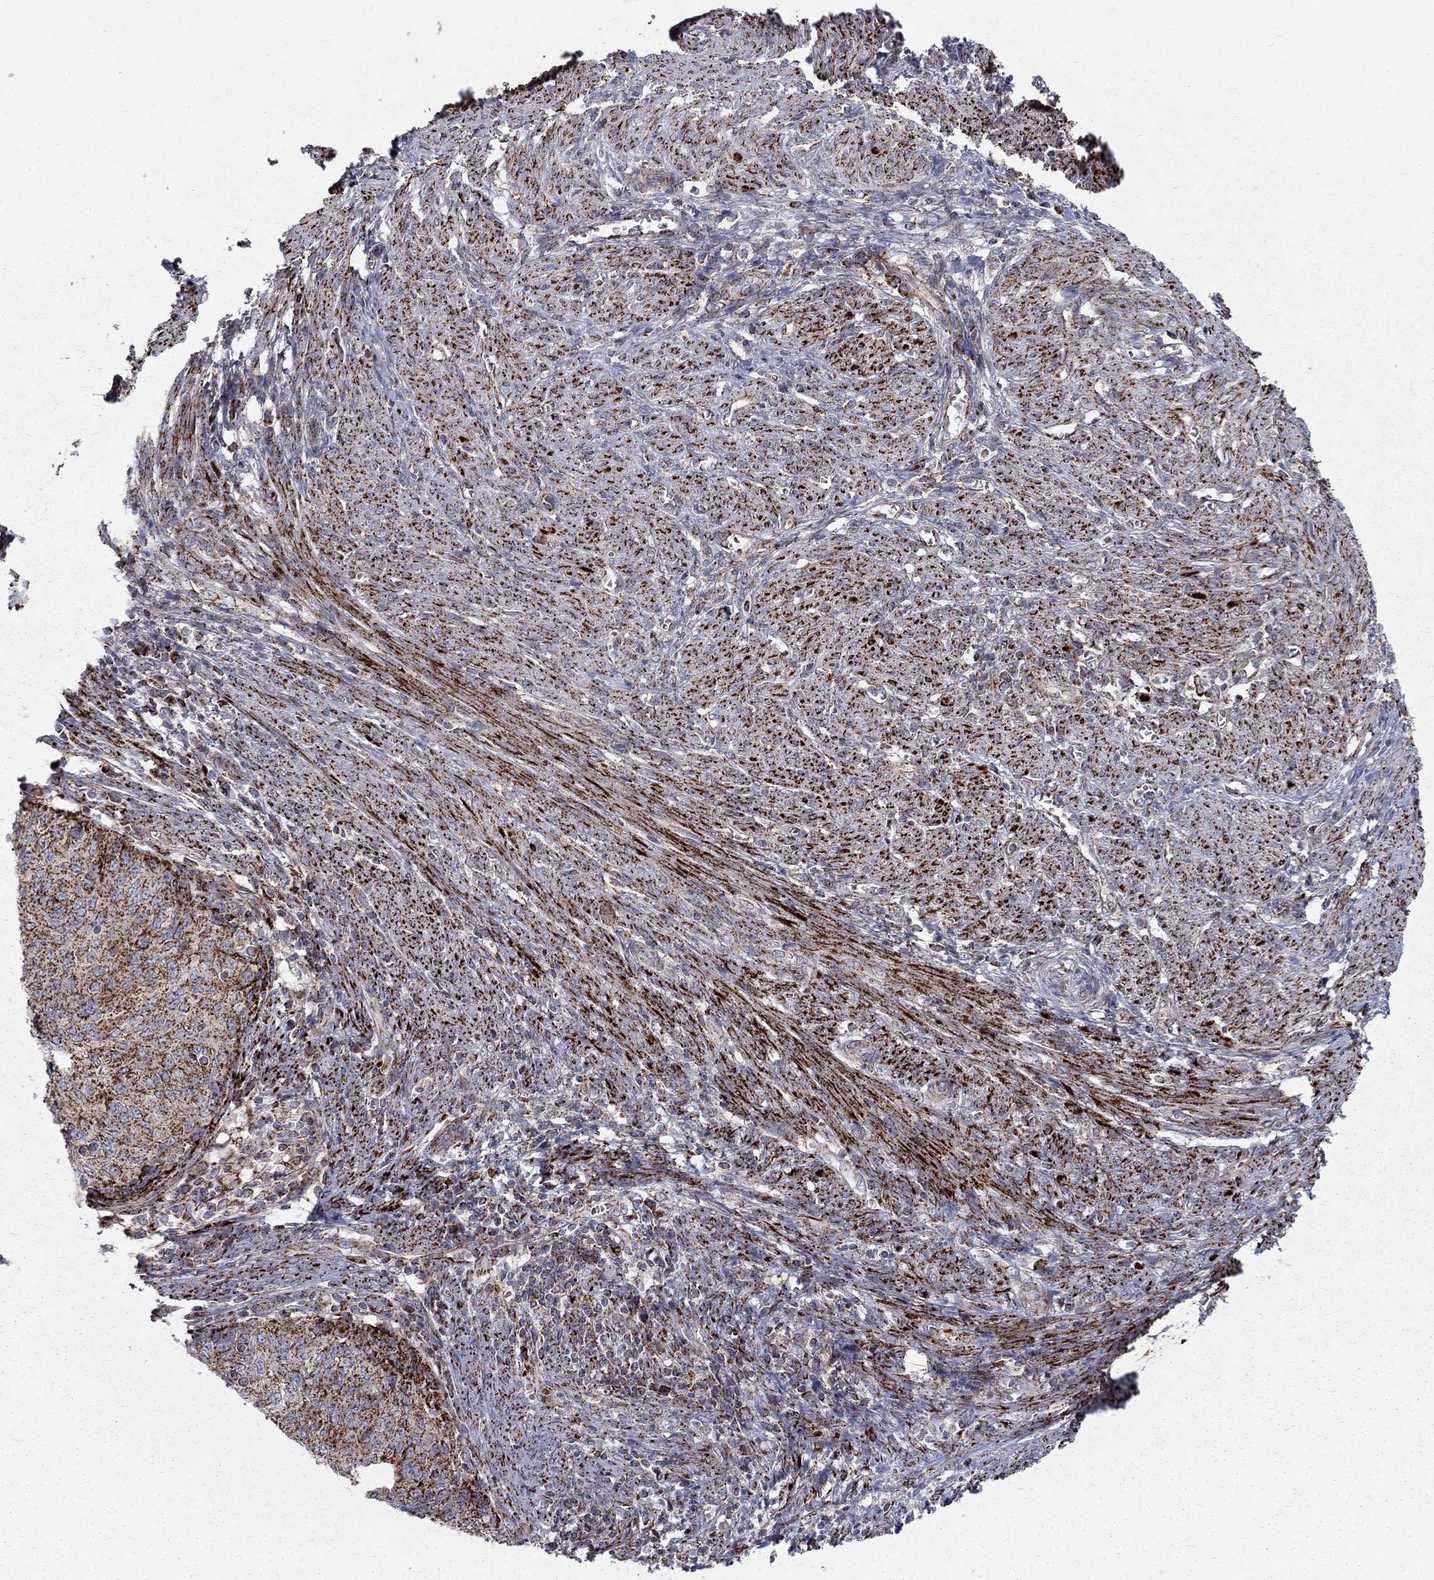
{"staining": {"intensity": "strong", "quantity": ">75%", "location": "cytoplasmic/membranous"}, "tissue": "endometrial cancer", "cell_type": "Tumor cells", "image_type": "cancer", "snomed": [{"axis": "morphology", "description": "Adenocarcinoma, NOS"}, {"axis": "topography", "description": "Endometrium"}], "caption": "Endometrial cancer was stained to show a protein in brown. There is high levels of strong cytoplasmic/membranous expression in approximately >75% of tumor cells.", "gene": "ALDH1B1", "patient": {"sex": "female", "age": 82}}